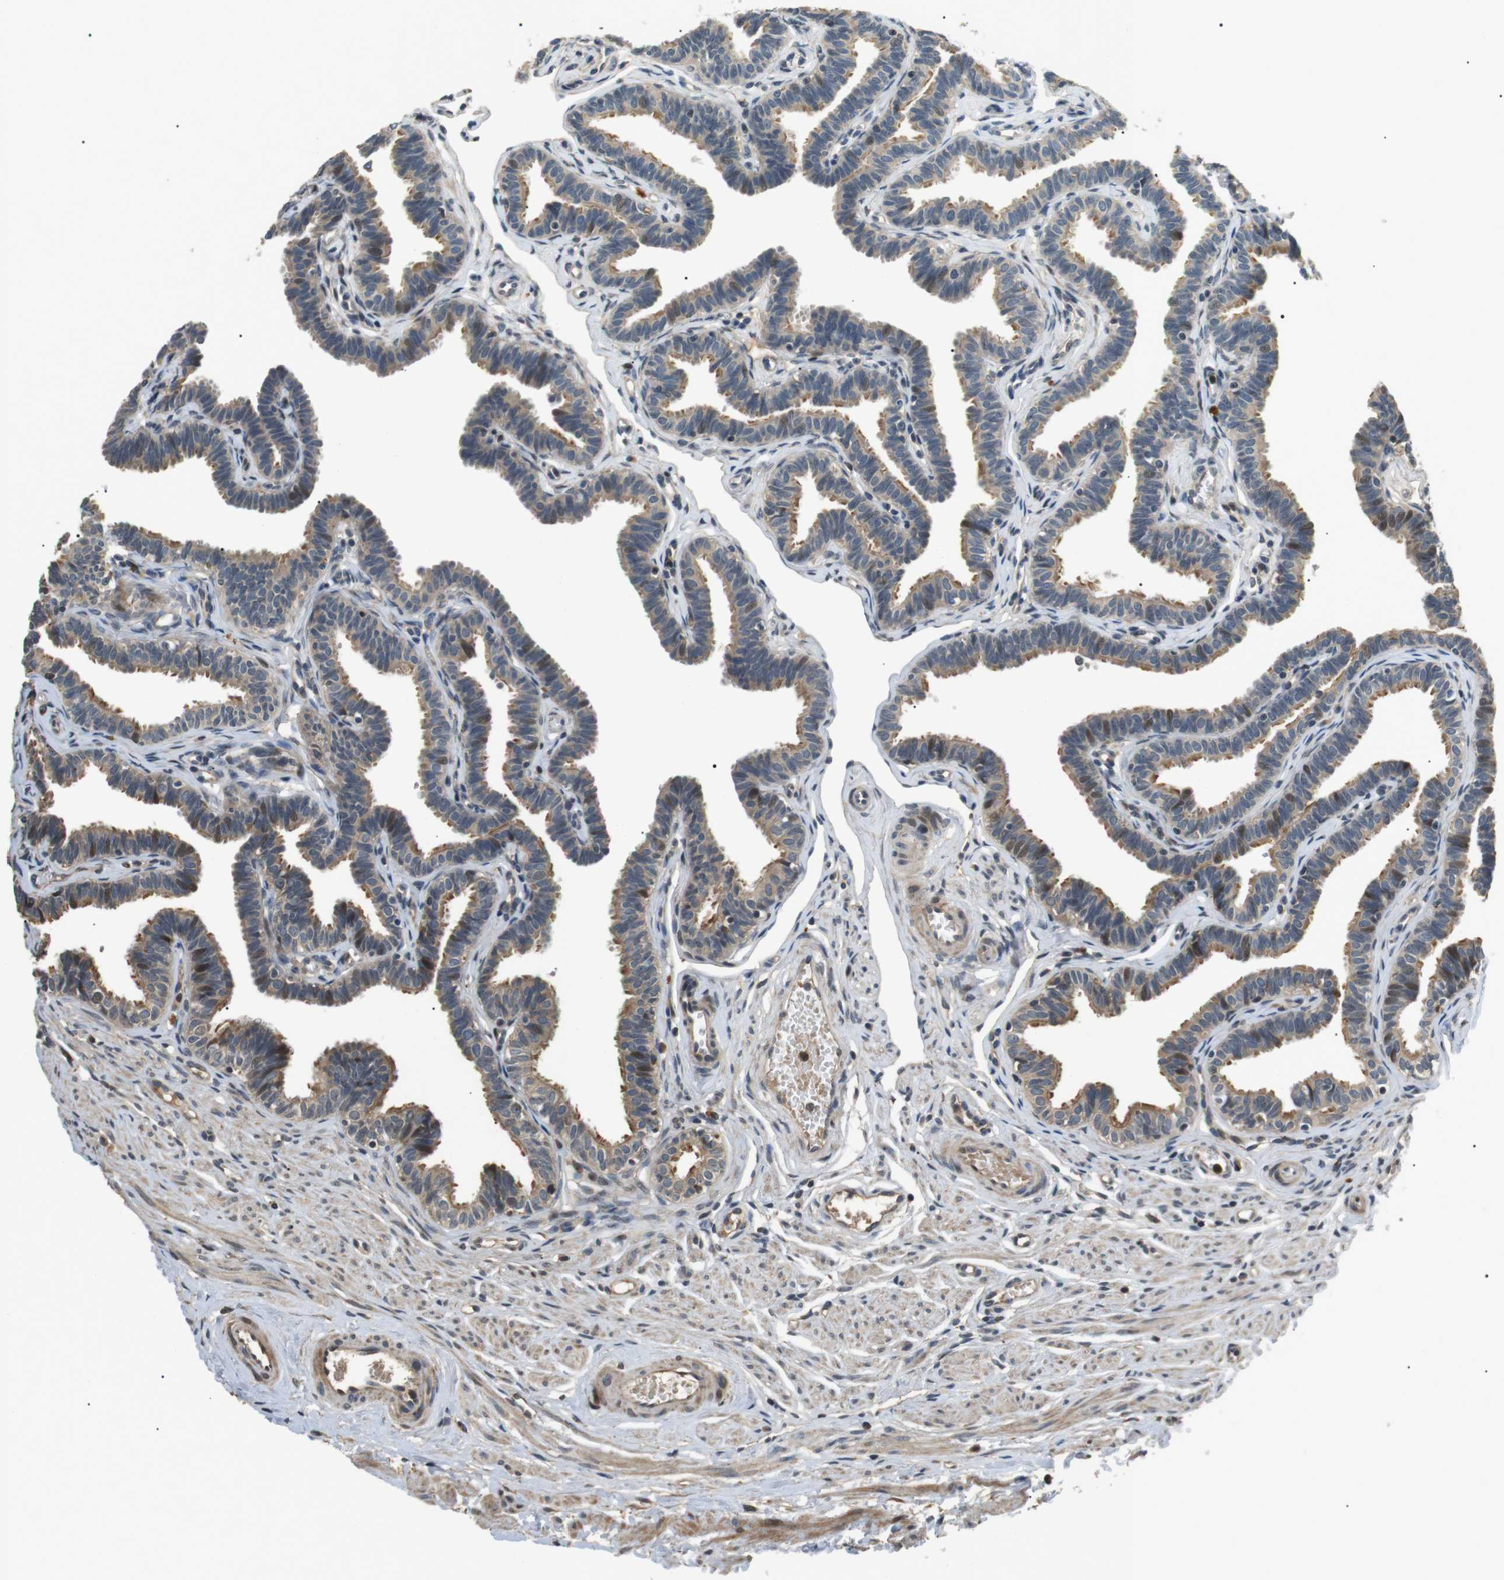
{"staining": {"intensity": "moderate", "quantity": ">75%", "location": "cytoplasmic/membranous"}, "tissue": "fallopian tube", "cell_type": "Glandular cells", "image_type": "normal", "snomed": [{"axis": "morphology", "description": "Normal tissue, NOS"}, {"axis": "topography", "description": "Fallopian tube"}, {"axis": "topography", "description": "Ovary"}], "caption": "This is an image of immunohistochemistry staining of unremarkable fallopian tube, which shows moderate expression in the cytoplasmic/membranous of glandular cells.", "gene": "HSPA13", "patient": {"sex": "female", "age": 23}}